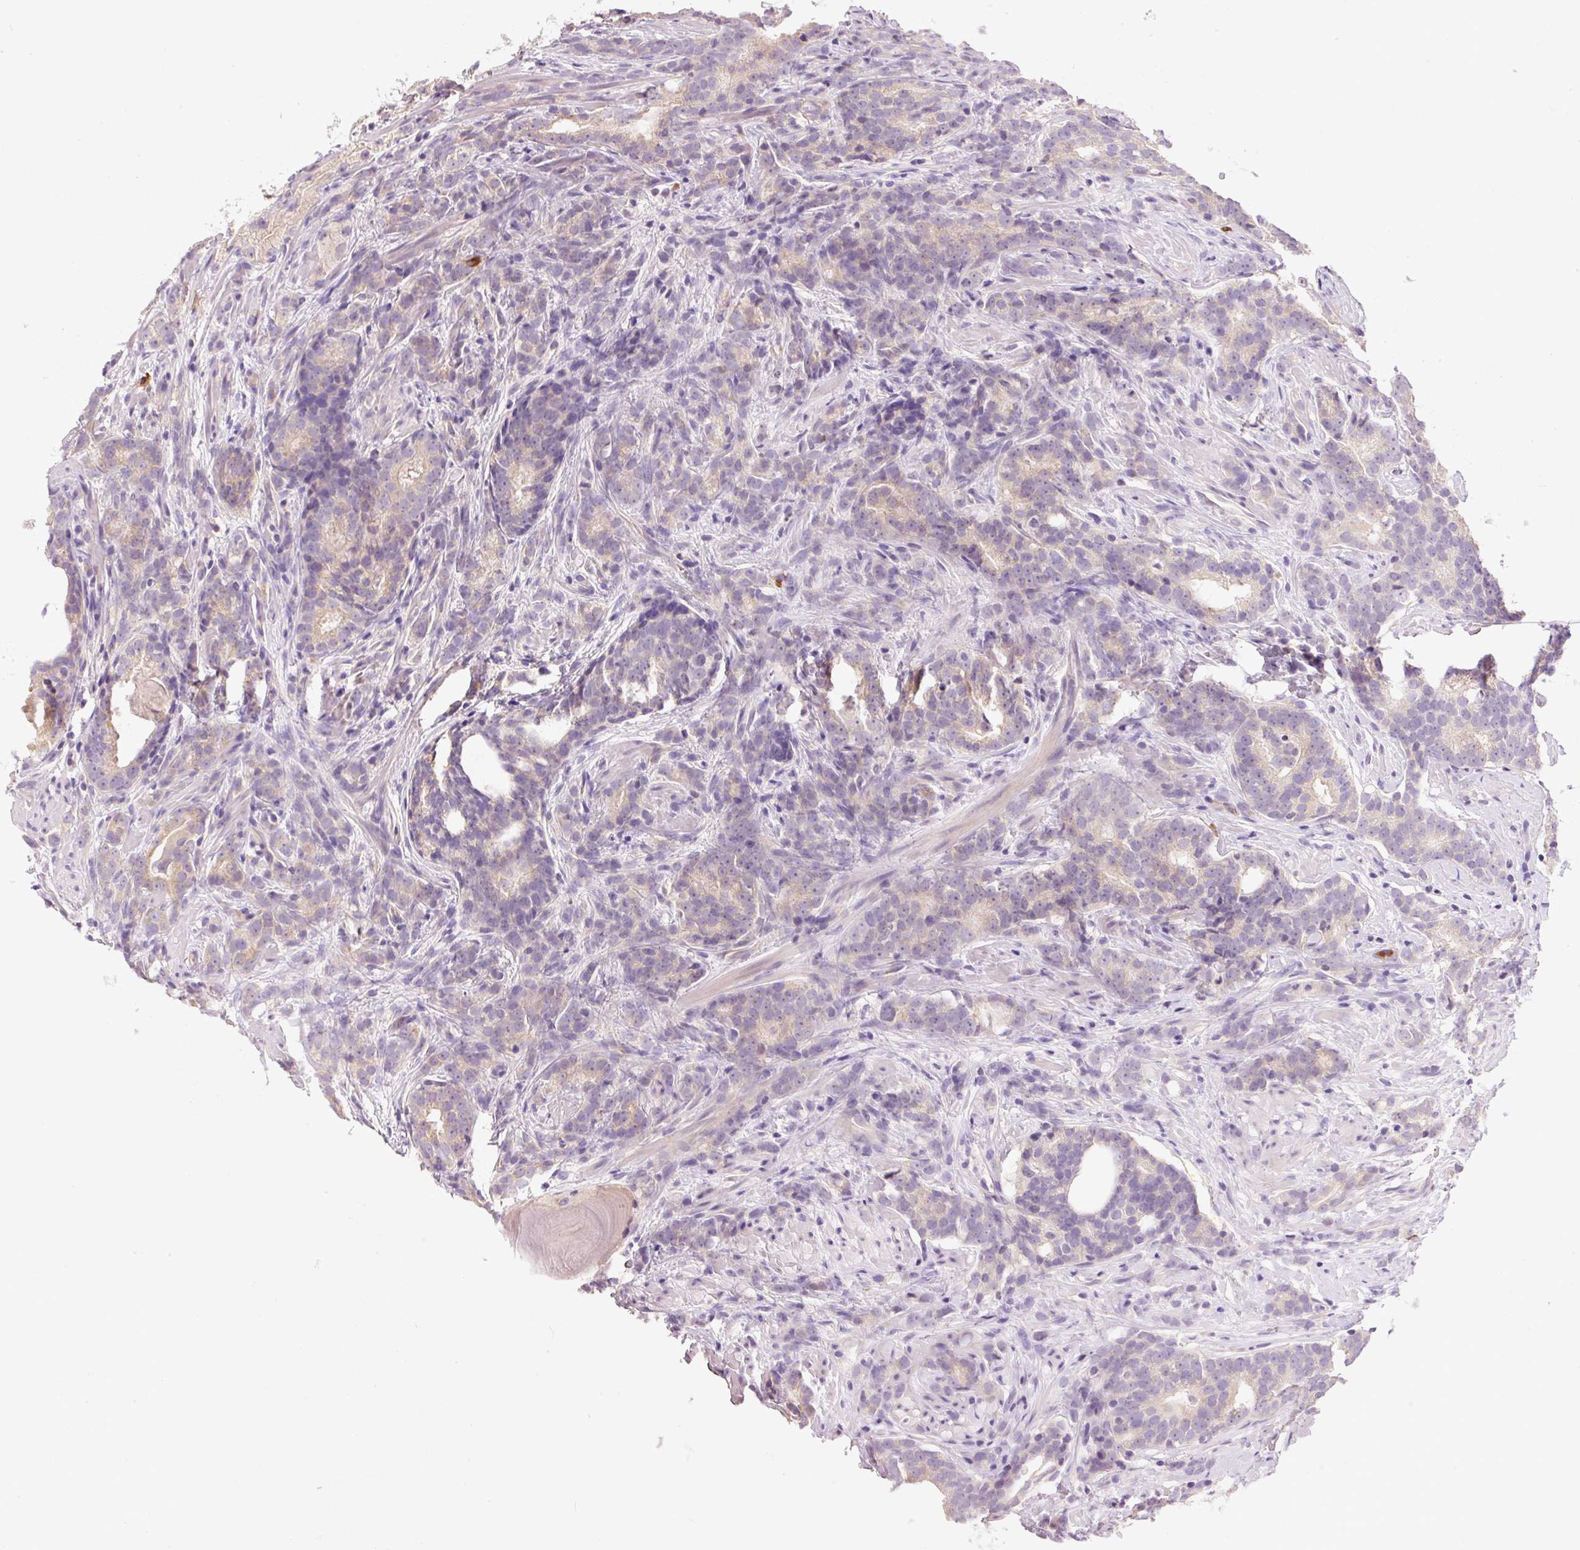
{"staining": {"intensity": "weak", "quantity": "25%-75%", "location": "cytoplasmic/membranous"}, "tissue": "prostate cancer", "cell_type": "Tumor cells", "image_type": "cancer", "snomed": [{"axis": "morphology", "description": "Adenocarcinoma, High grade"}, {"axis": "topography", "description": "Prostate"}], "caption": "The histopathology image reveals immunohistochemical staining of prostate cancer. There is weak cytoplasmic/membranous positivity is identified in about 25%-75% of tumor cells.", "gene": "PNPLA5", "patient": {"sex": "male", "age": 64}}